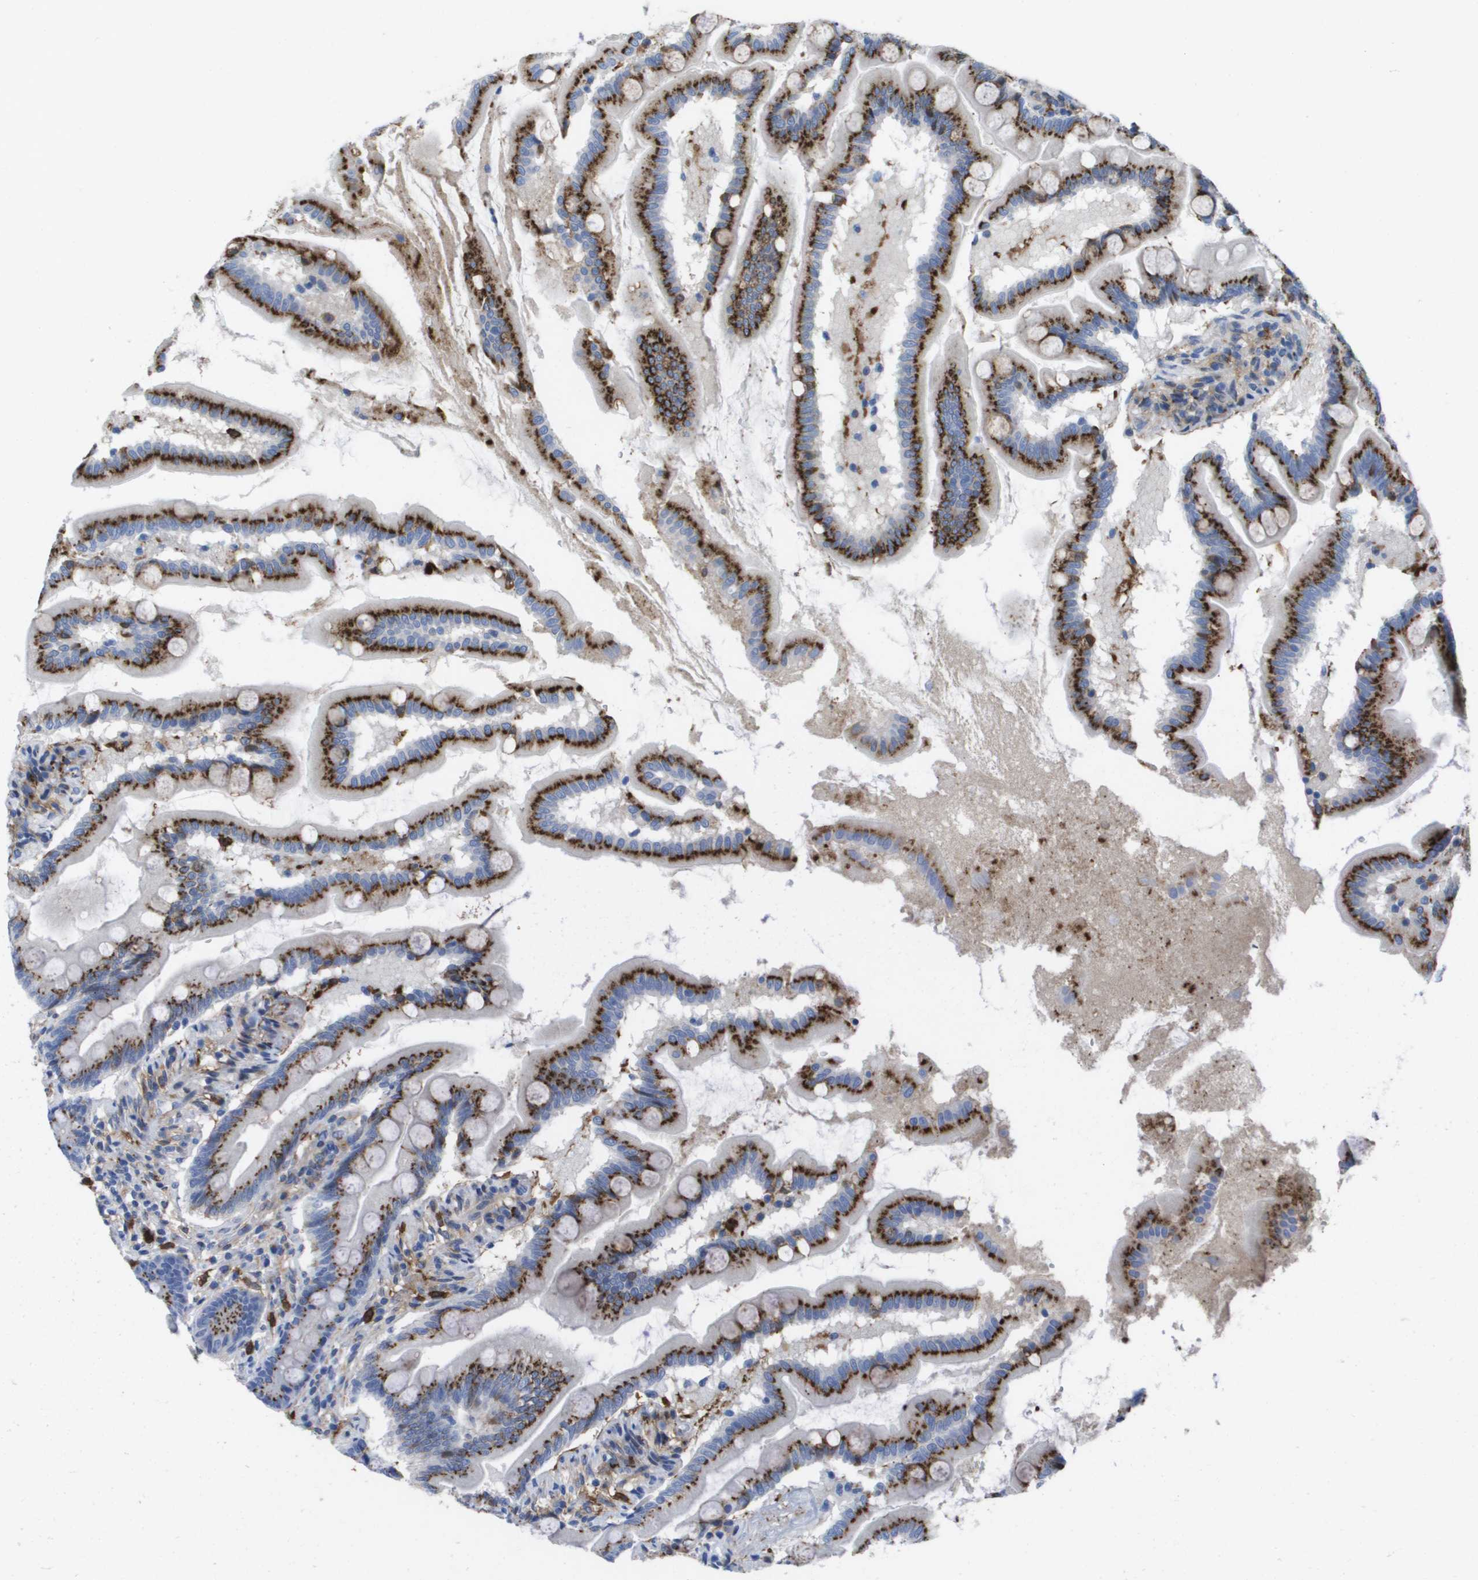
{"staining": {"intensity": "strong", "quantity": ">75%", "location": "cytoplasmic/membranous"}, "tissue": "small intestine", "cell_type": "Glandular cells", "image_type": "normal", "snomed": [{"axis": "morphology", "description": "Normal tissue, NOS"}, {"axis": "topography", "description": "Small intestine"}], "caption": "DAB (3,3'-diaminobenzidine) immunohistochemical staining of benign human small intestine reveals strong cytoplasmic/membranous protein positivity in about >75% of glandular cells.", "gene": "SLC37A2", "patient": {"sex": "female", "age": 56}}